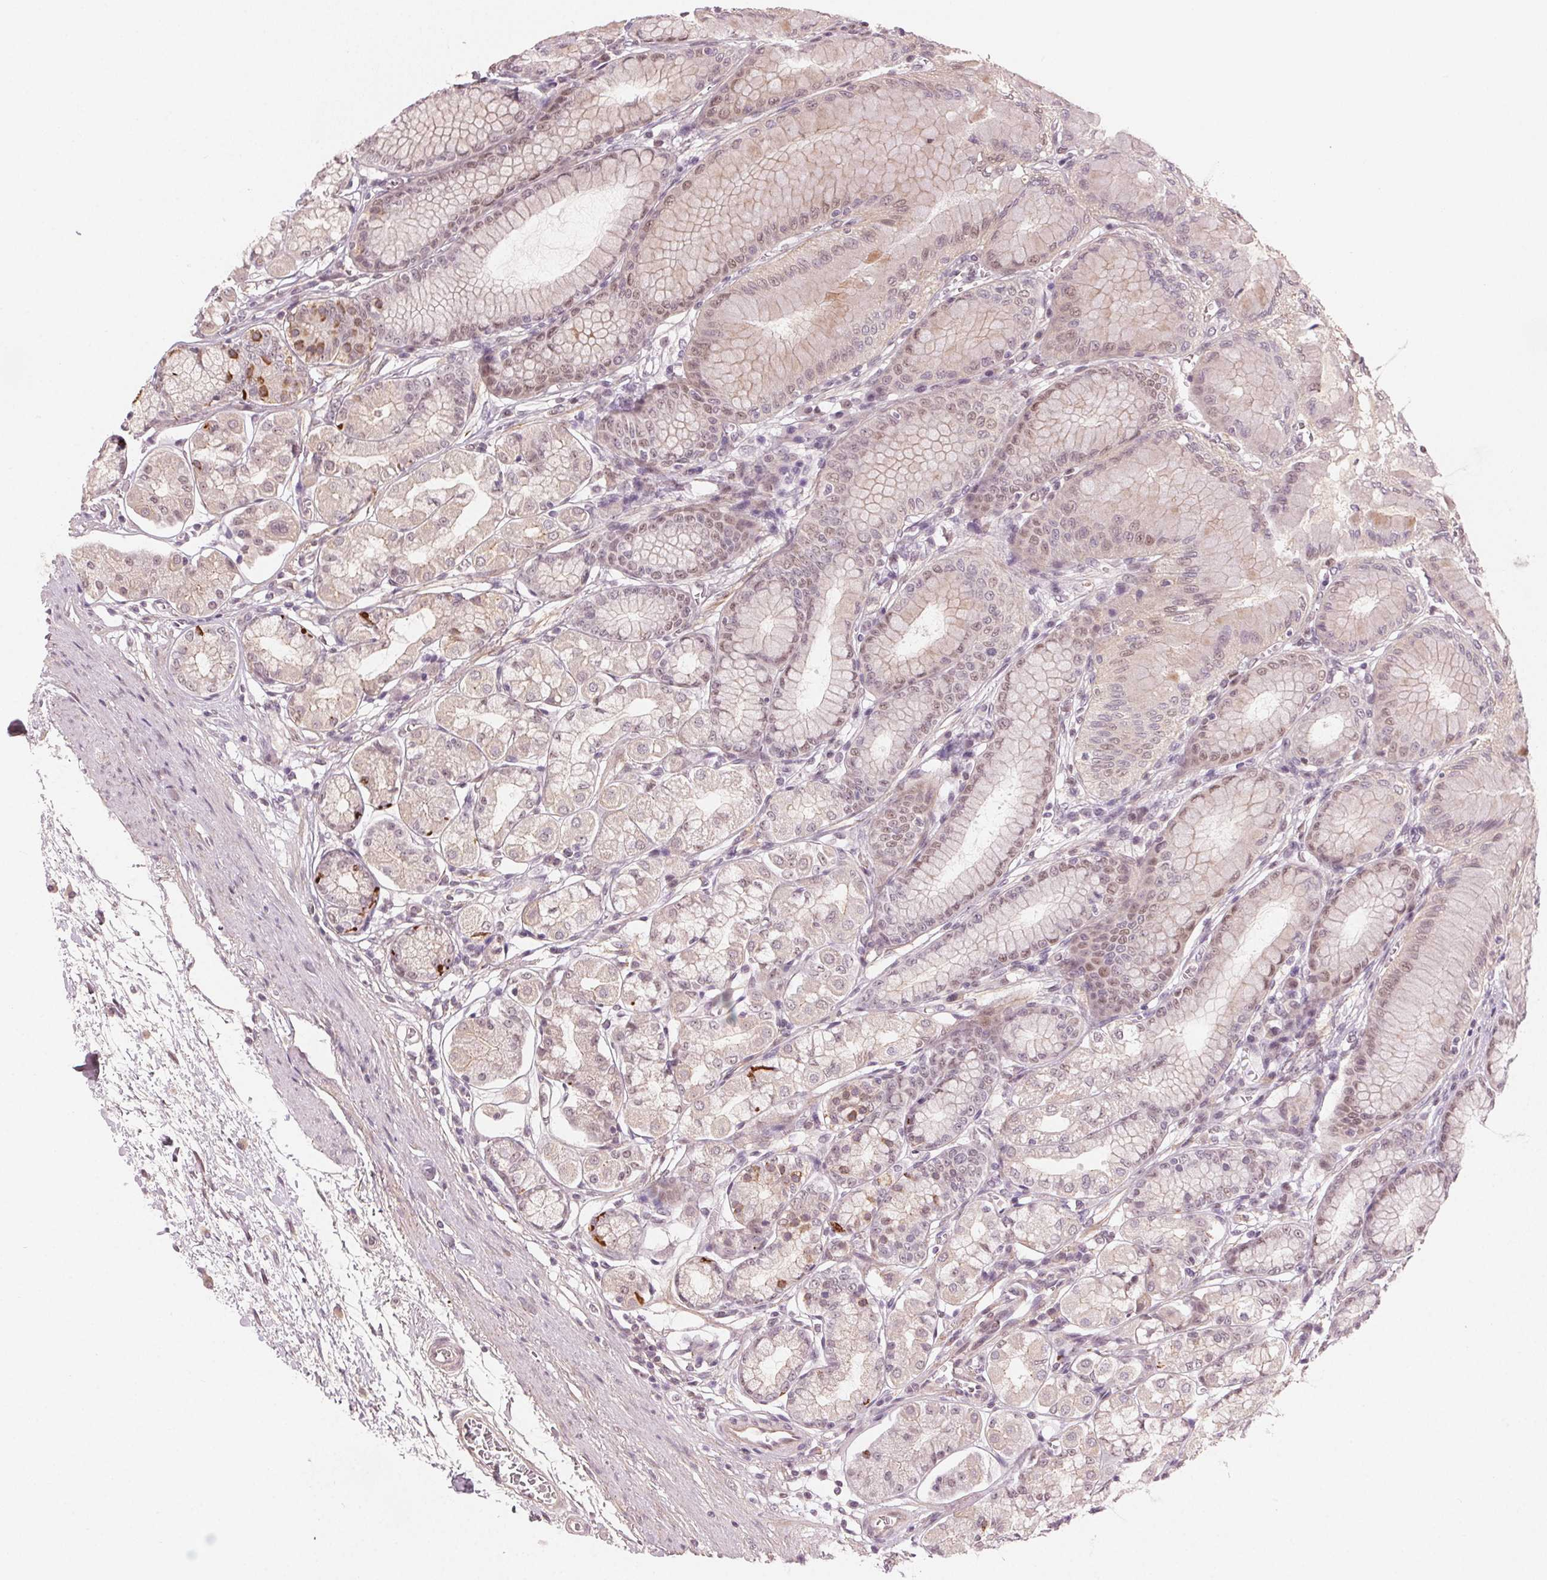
{"staining": {"intensity": "moderate", "quantity": "<25%", "location": "cytoplasmic/membranous,nuclear"}, "tissue": "stomach", "cell_type": "Glandular cells", "image_type": "normal", "snomed": [{"axis": "morphology", "description": "Normal tissue, NOS"}, {"axis": "topography", "description": "Stomach"}, {"axis": "topography", "description": "Stomach, lower"}], "caption": "Immunohistochemistry of unremarkable stomach displays low levels of moderate cytoplasmic/membranous,nuclear staining in approximately <25% of glandular cells.", "gene": "TUB", "patient": {"sex": "male", "age": 76}}